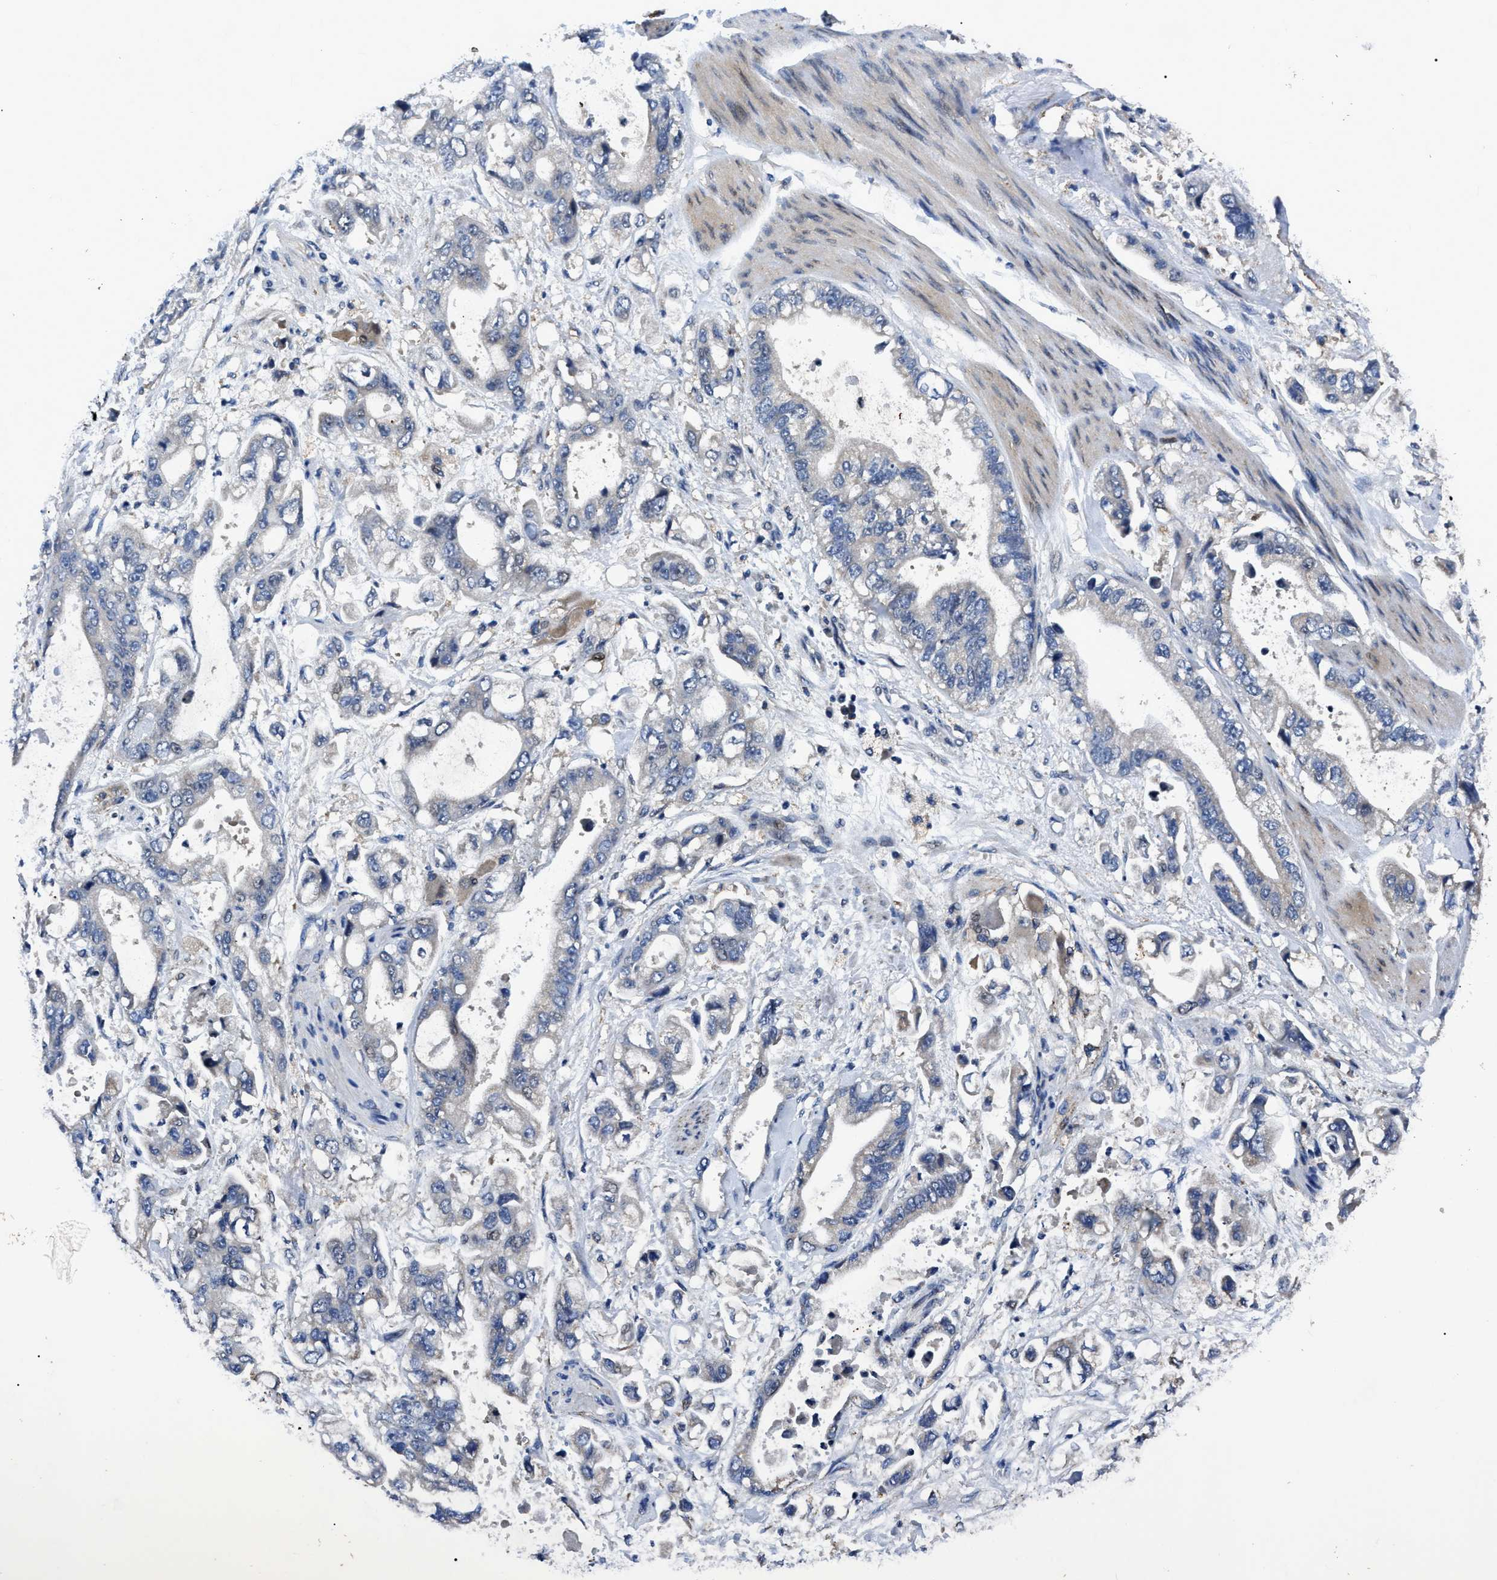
{"staining": {"intensity": "negative", "quantity": "none", "location": "none"}, "tissue": "stomach cancer", "cell_type": "Tumor cells", "image_type": "cancer", "snomed": [{"axis": "morphology", "description": "Normal tissue, NOS"}, {"axis": "morphology", "description": "Adenocarcinoma, NOS"}, {"axis": "topography", "description": "Stomach"}], "caption": "Photomicrograph shows no significant protein positivity in tumor cells of stomach adenocarcinoma. (Brightfield microscopy of DAB (3,3'-diaminobenzidine) IHC at high magnification).", "gene": "GET4", "patient": {"sex": "male", "age": 62}}